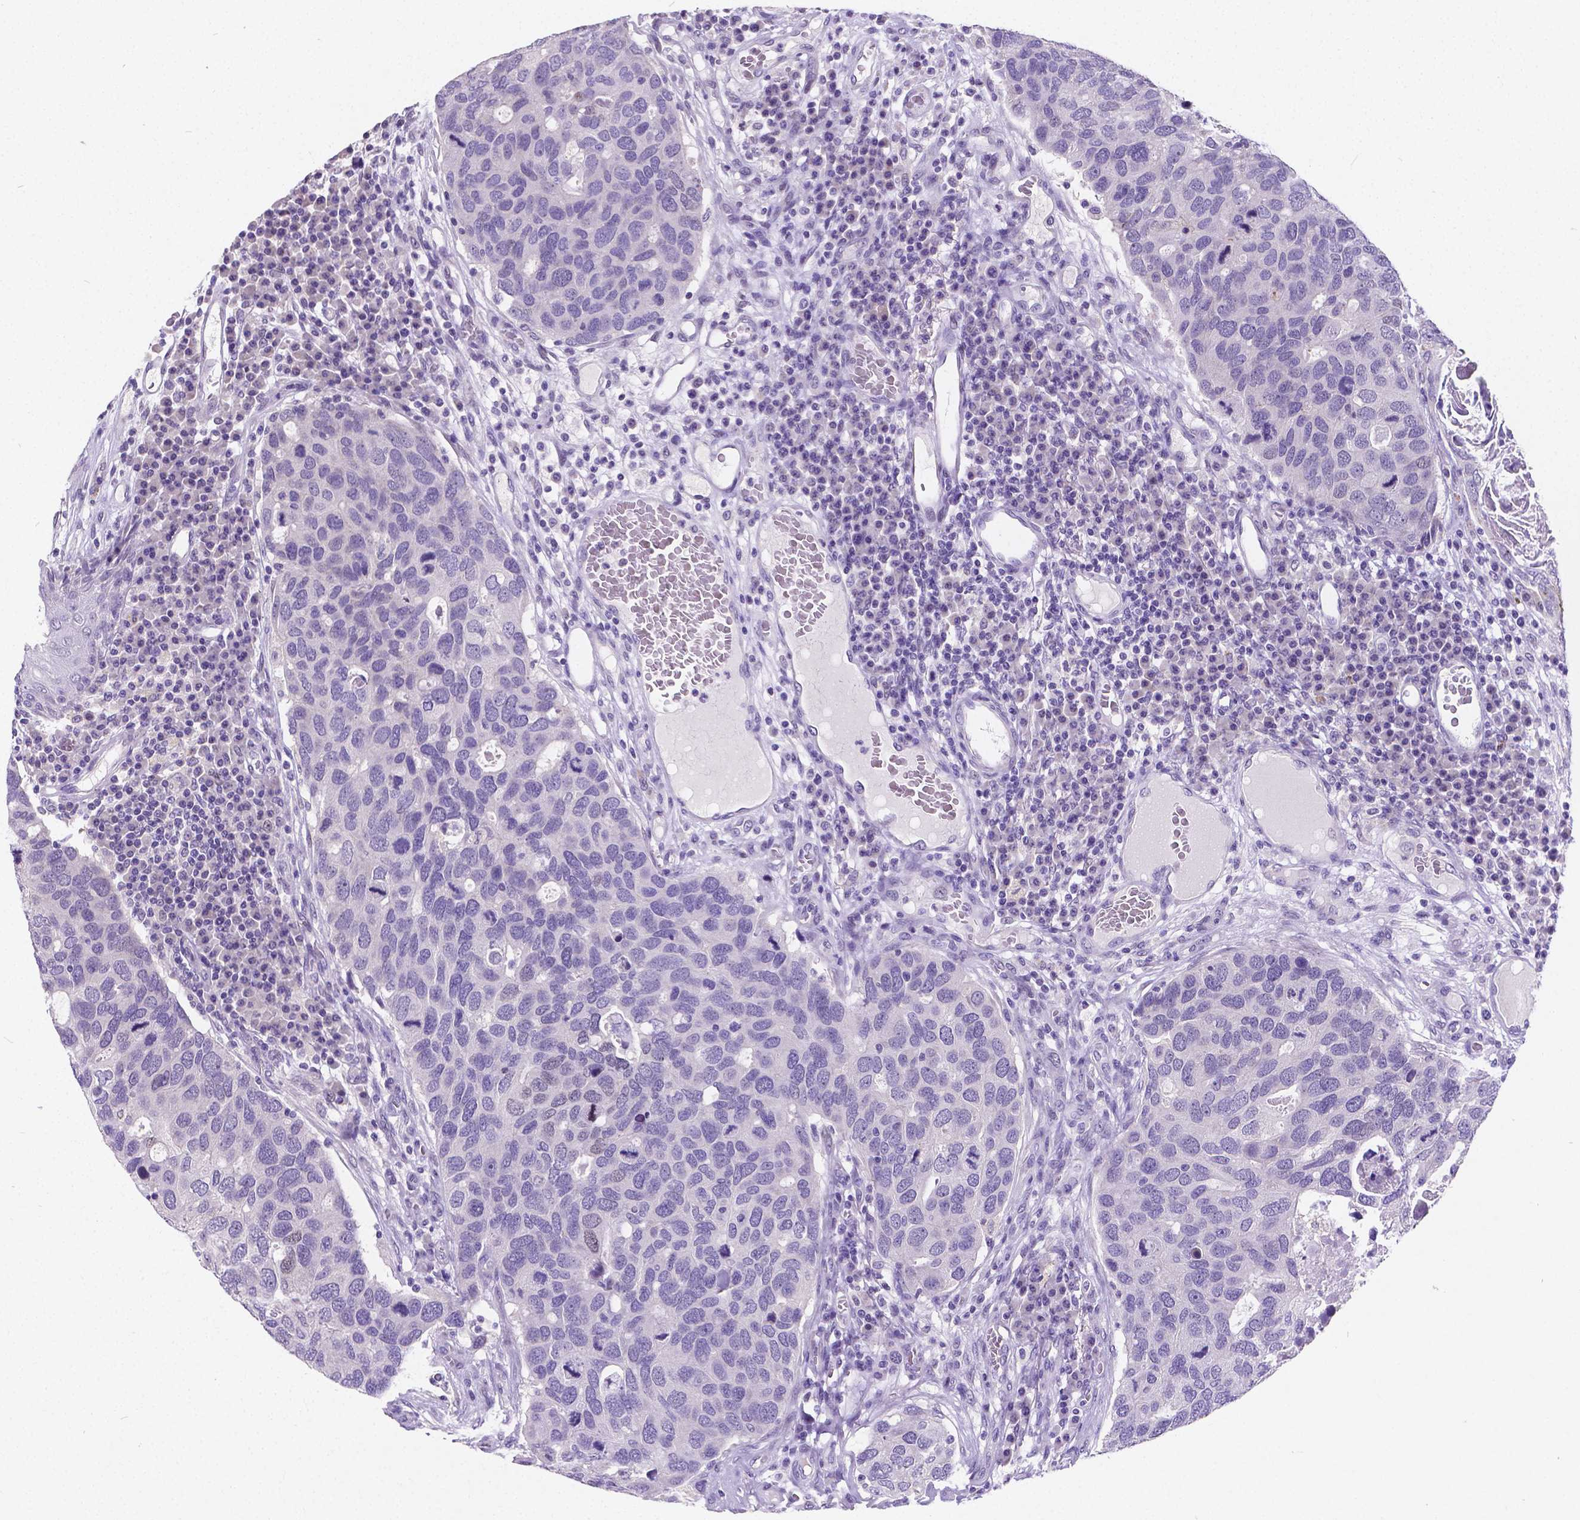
{"staining": {"intensity": "negative", "quantity": "none", "location": "none"}, "tissue": "breast cancer", "cell_type": "Tumor cells", "image_type": "cancer", "snomed": [{"axis": "morphology", "description": "Duct carcinoma"}, {"axis": "topography", "description": "Breast"}], "caption": "This photomicrograph is of intraductal carcinoma (breast) stained with immunohistochemistry to label a protein in brown with the nuclei are counter-stained blue. There is no expression in tumor cells.", "gene": "SATB2", "patient": {"sex": "female", "age": 83}}